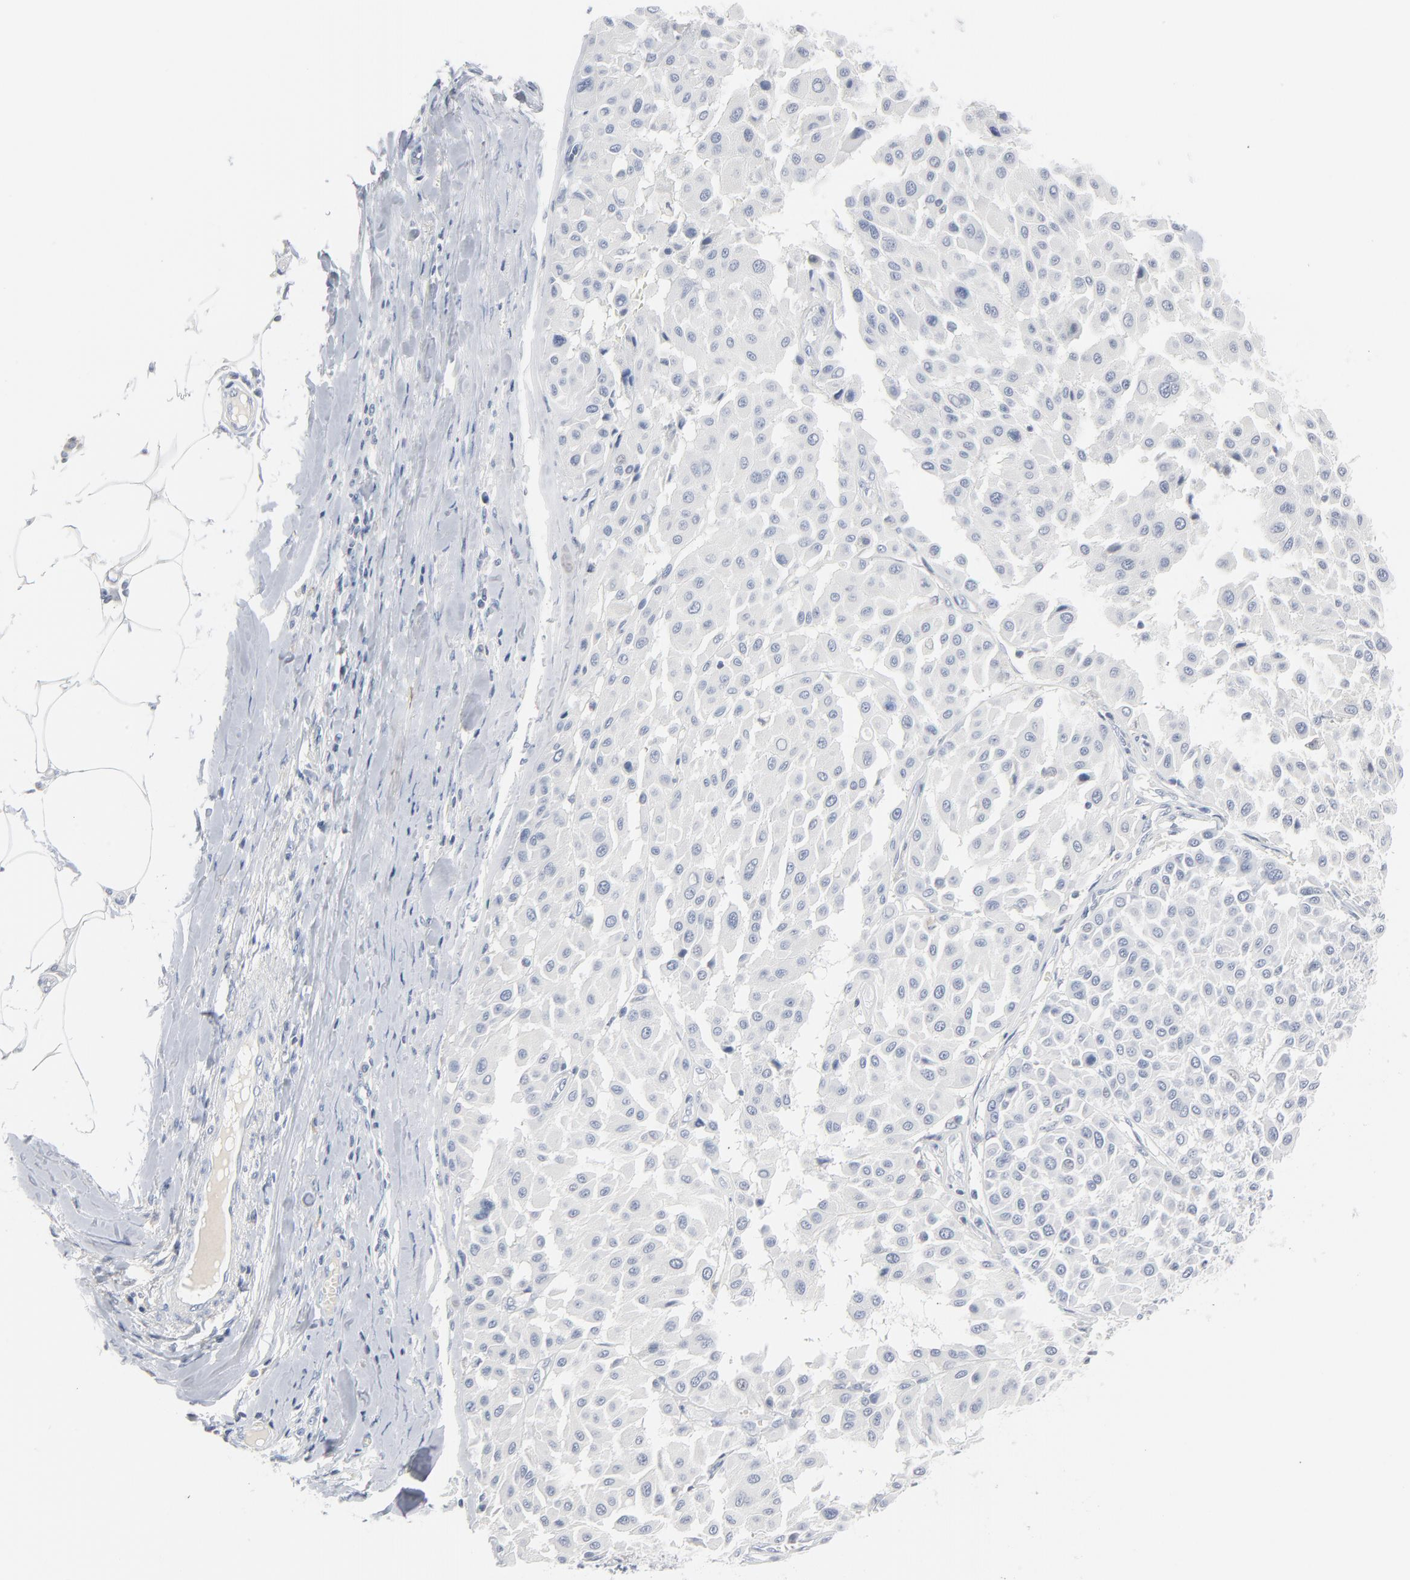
{"staining": {"intensity": "negative", "quantity": "none", "location": "none"}, "tissue": "melanoma", "cell_type": "Tumor cells", "image_type": "cancer", "snomed": [{"axis": "morphology", "description": "Malignant melanoma, Metastatic site"}, {"axis": "topography", "description": "Soft tissue"}], "caption": "This is a micrograph of immunohistochemistry staining of malignant melanoma (metastatic site), which shows no staining in tumor cells.", "gene": "PTK2B", "patient": {"sex": "male", "age": 41}}